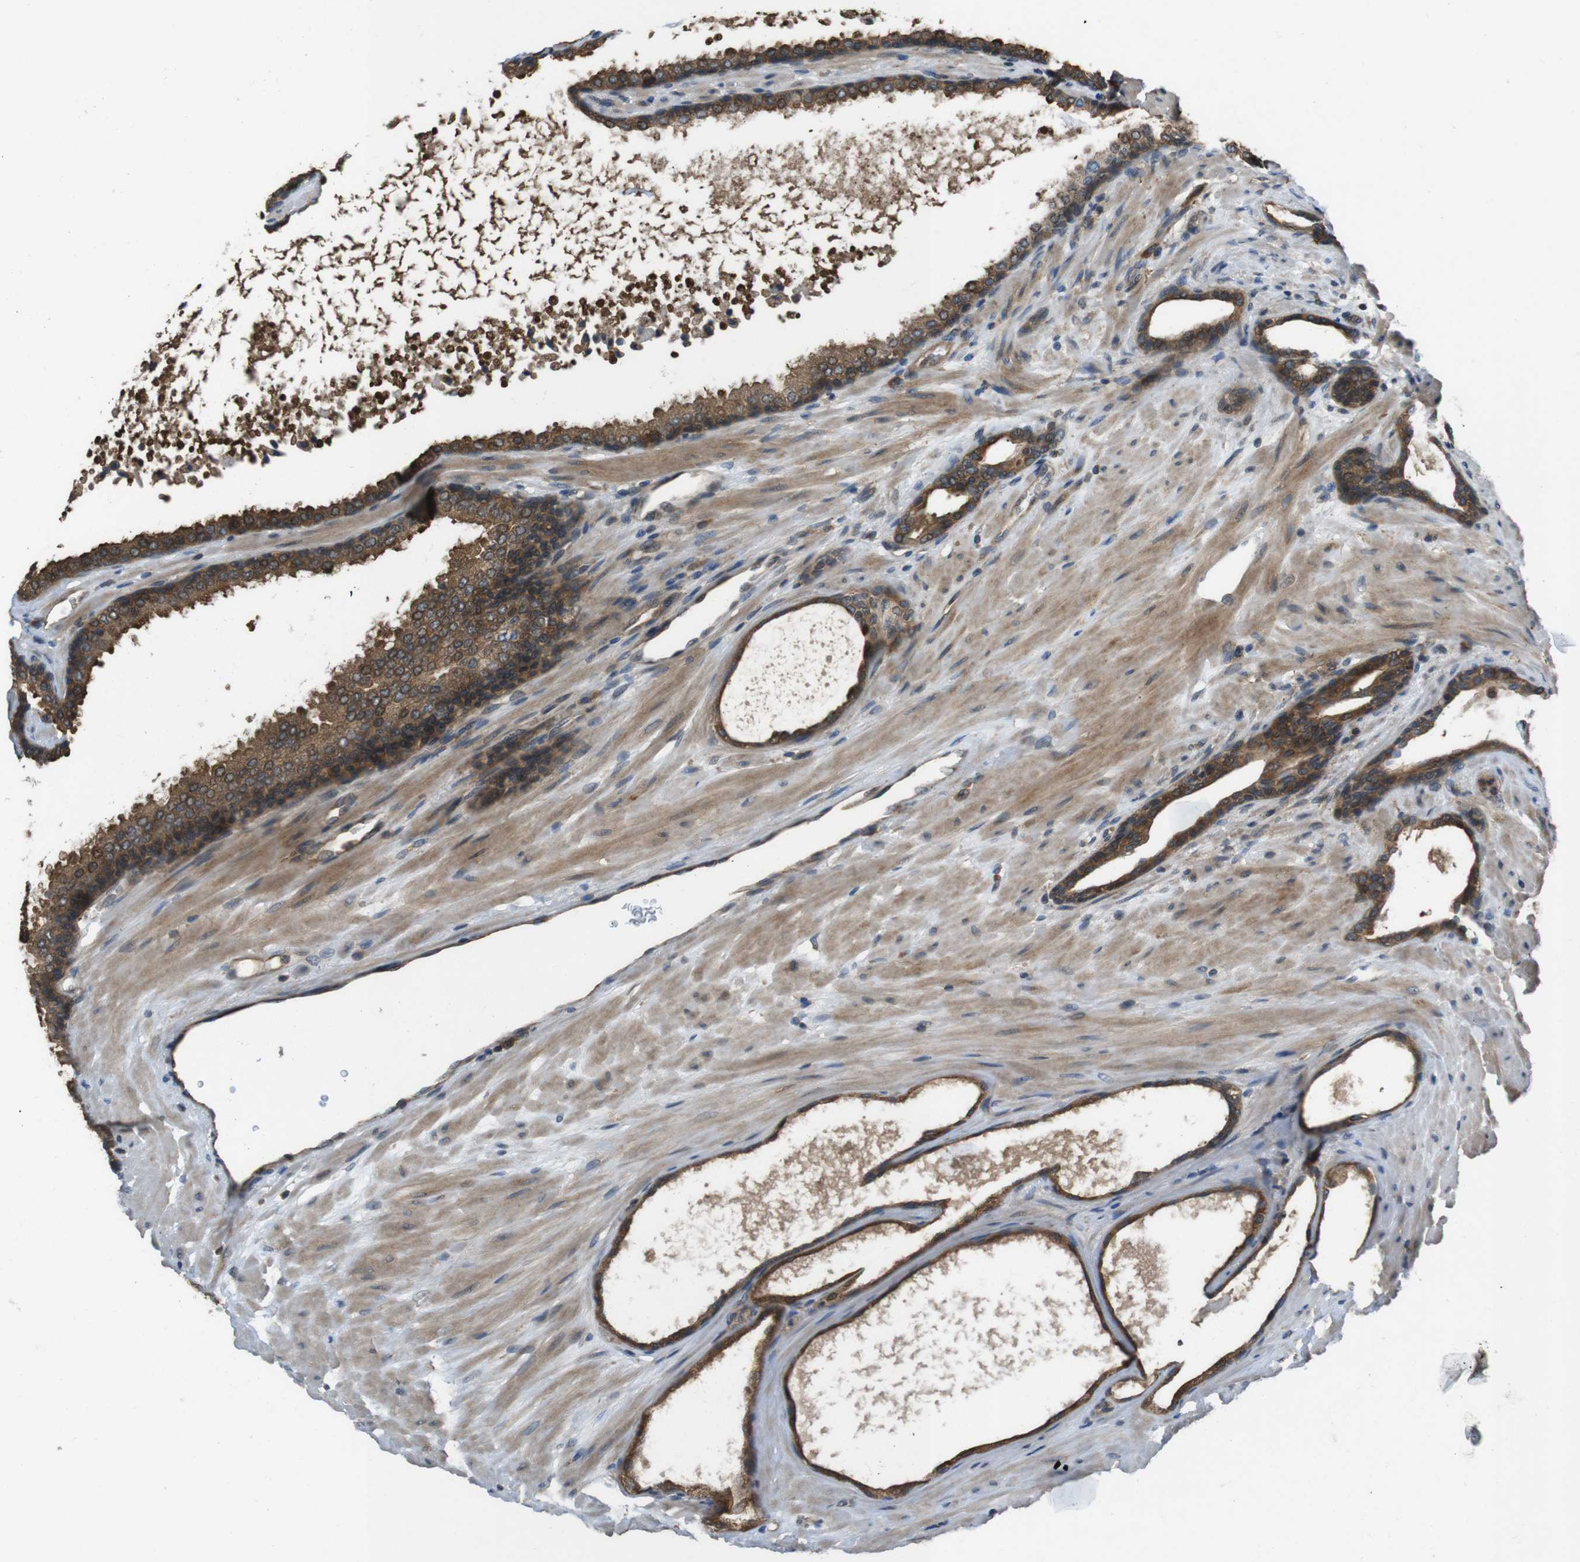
{"staining": {"intensity": "strong", "quantity": ">75%", "location": "cytoplasmic/membranous"}, "tissue": "prostate cancer", "cell_type": "Tumor cells", "image_type": "cancer", "snomed": [{"axis": "morphology", "description": "Adenocarcinoma, High grade"}, {"axis": "topography", "description": "Prostate"}], "caption": "Immunohistochemical staining of prostate cancer reveals strong cytoplasmic/membranous protein staining in approximately >75% of tumor cells. (DAB (3,3'-diaminobenzidine) IHC with brightfield microscopy, high magnification).", "gene": "SLC22A23", "patient": {"sex": "male", "age": 61}}